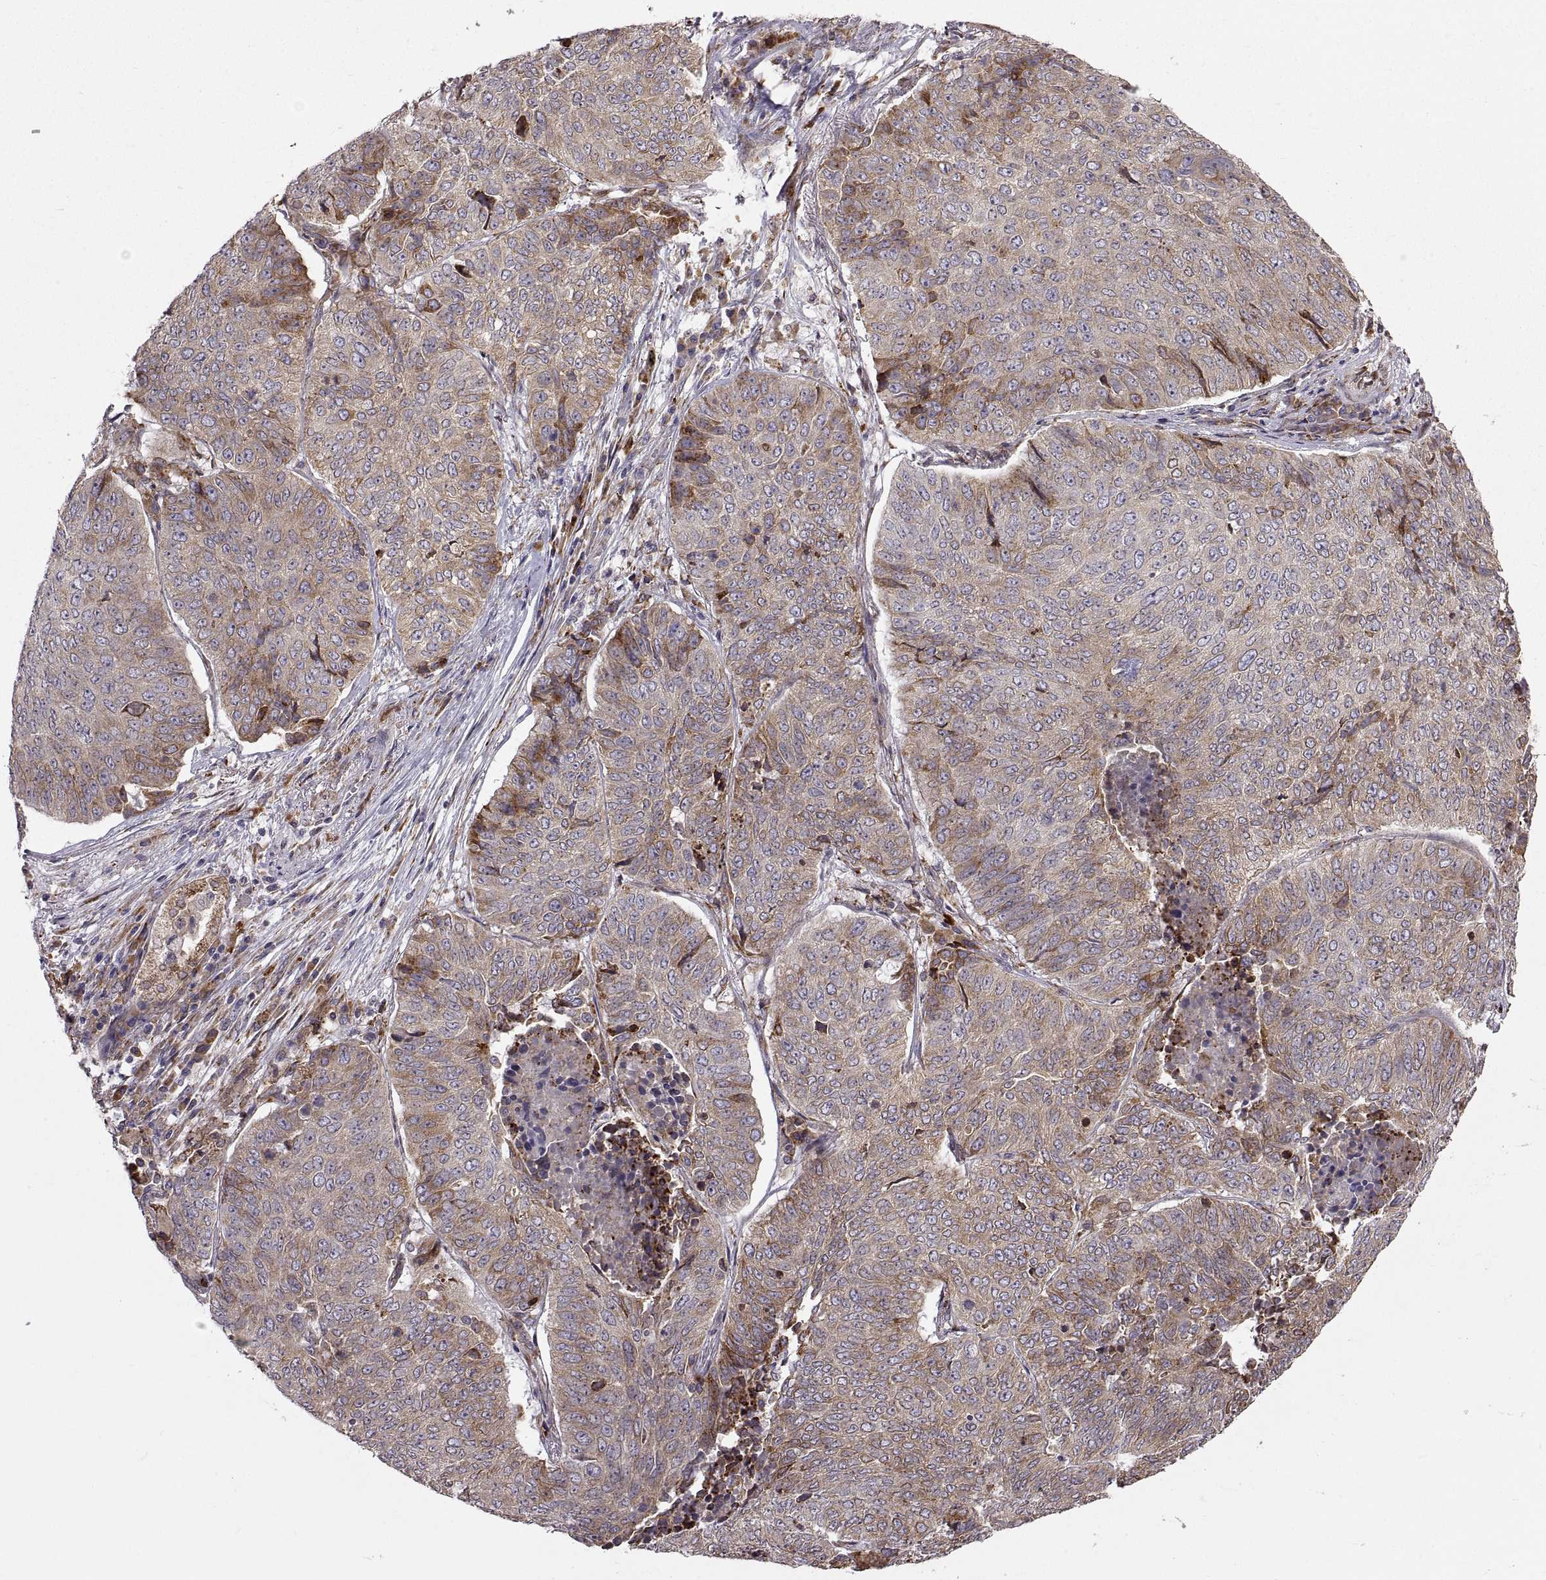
{"staining": {"intensity": "moderate", "quantity": "25%-75%", "location": "cytoplasmic/membranous"}, "tissue": "lung cancer", "cell_type": "Tumor cells", "image_type": "cancer", "snomed": [{"axis": "morphology", "description": "Normal tissue, NOS"}, {"axis": "morphology", "description": "Squamous cell carcinoma, NOS"}, {"axis": "topography", "description": "Bronchus"}, {"axis": "topography", "description": "Lung"}], "caption": "Immunohistochemical staining of human lung squamous cell carcinoma reveals medium levels of moderate cytoplasmic/membranous protein expression in about 25%-75% of tumor cells.", "gene": "PLEKHB2", "patient": {"sex": "male", "age": 64}}